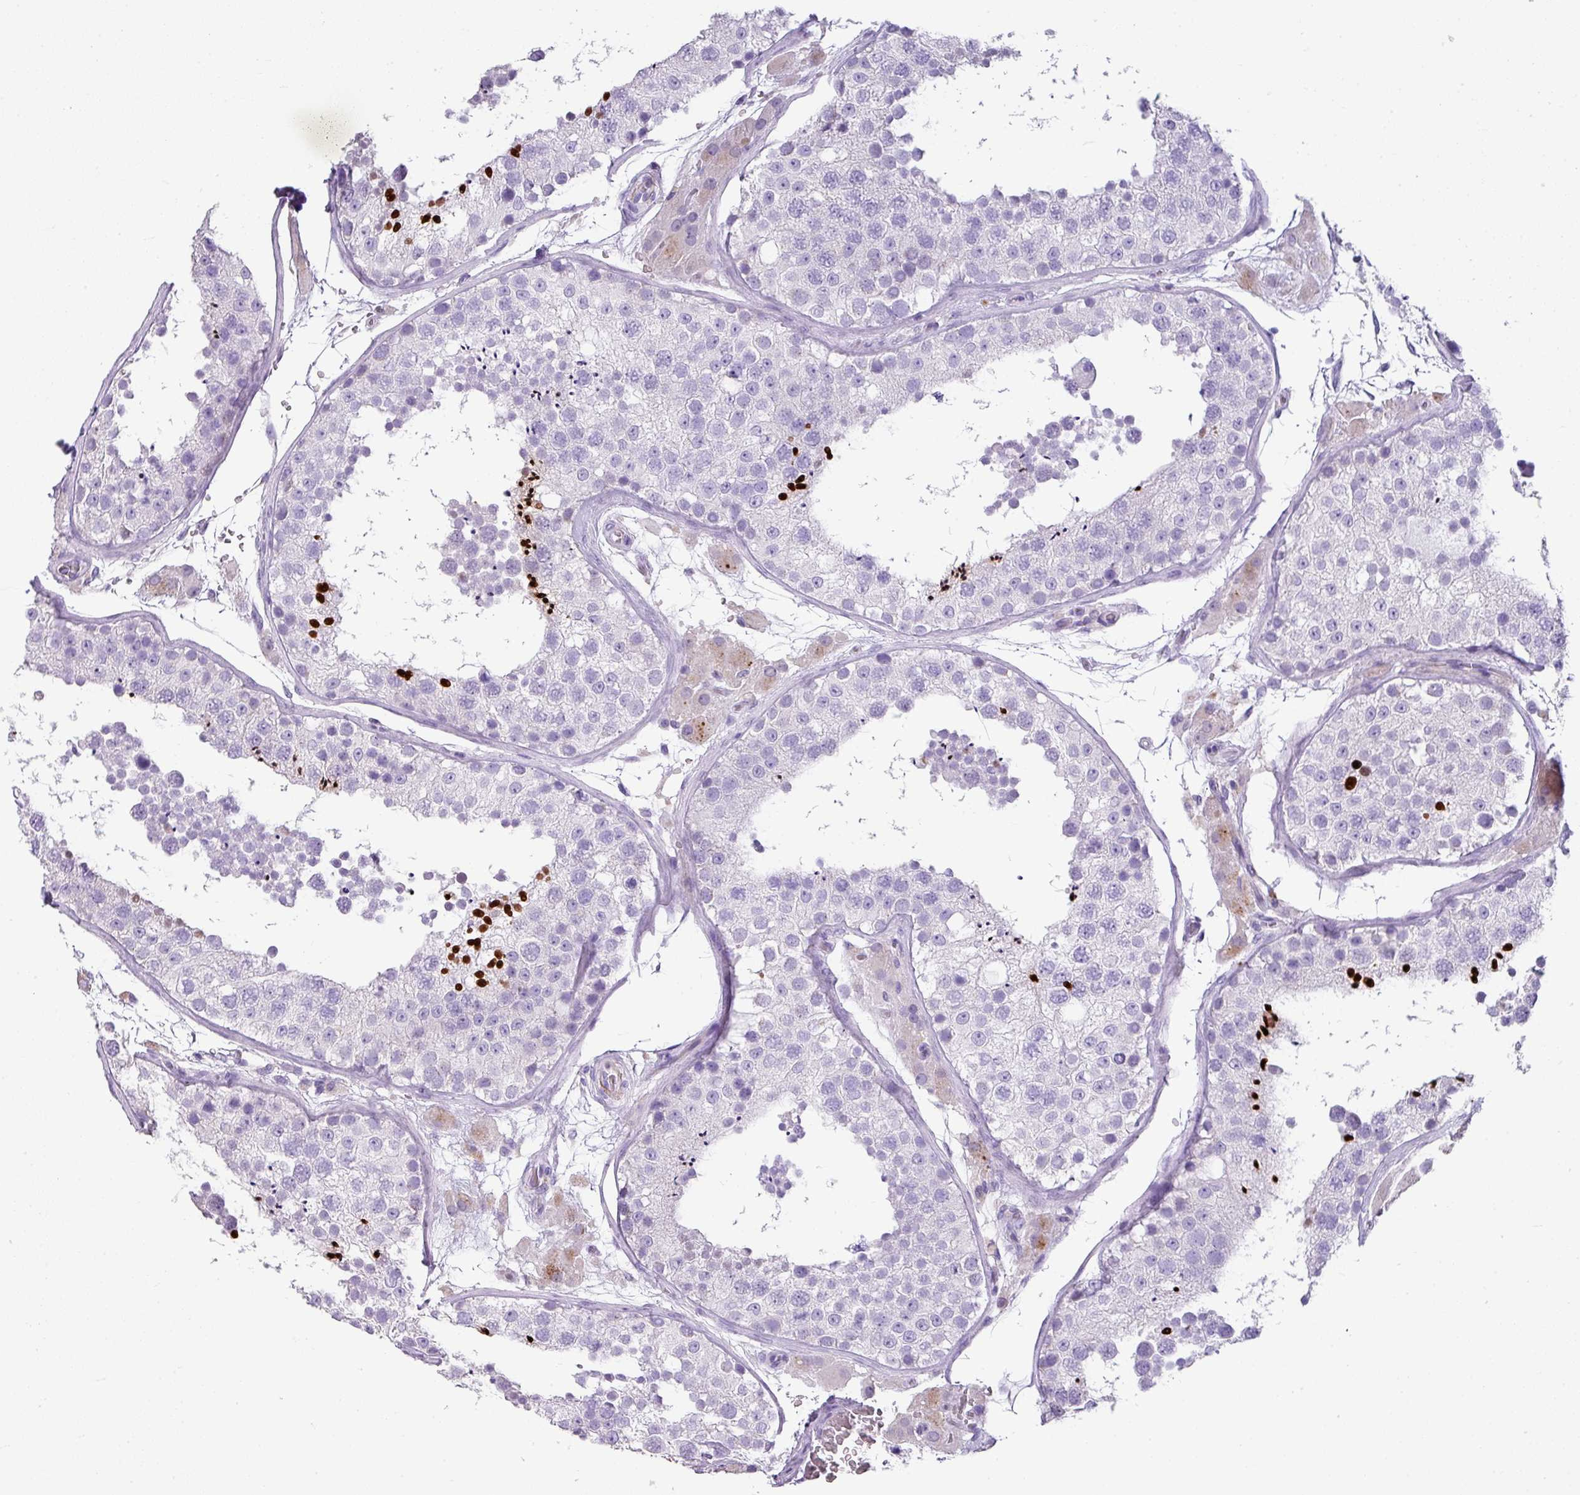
{"staining": {"intensity": "strong", "quantity": "<25%", "location": "nuclear"}, "tissue": "testis", "cell_type": "Cells in seminiferous ducts", "image_type": "normal", "snomed": [{"axis": "morphology", "description": "Normal tissue, NOS"}, {"axis": "topography", "description": "Testis"}], "caption": "Cells in seminiferous ducts demonstrate medium levels of strong nuclear staining in approximately <25% of cells in benign testis.", "gene": "ZNF568", "patient": {"sex": "male", "age": 26}}